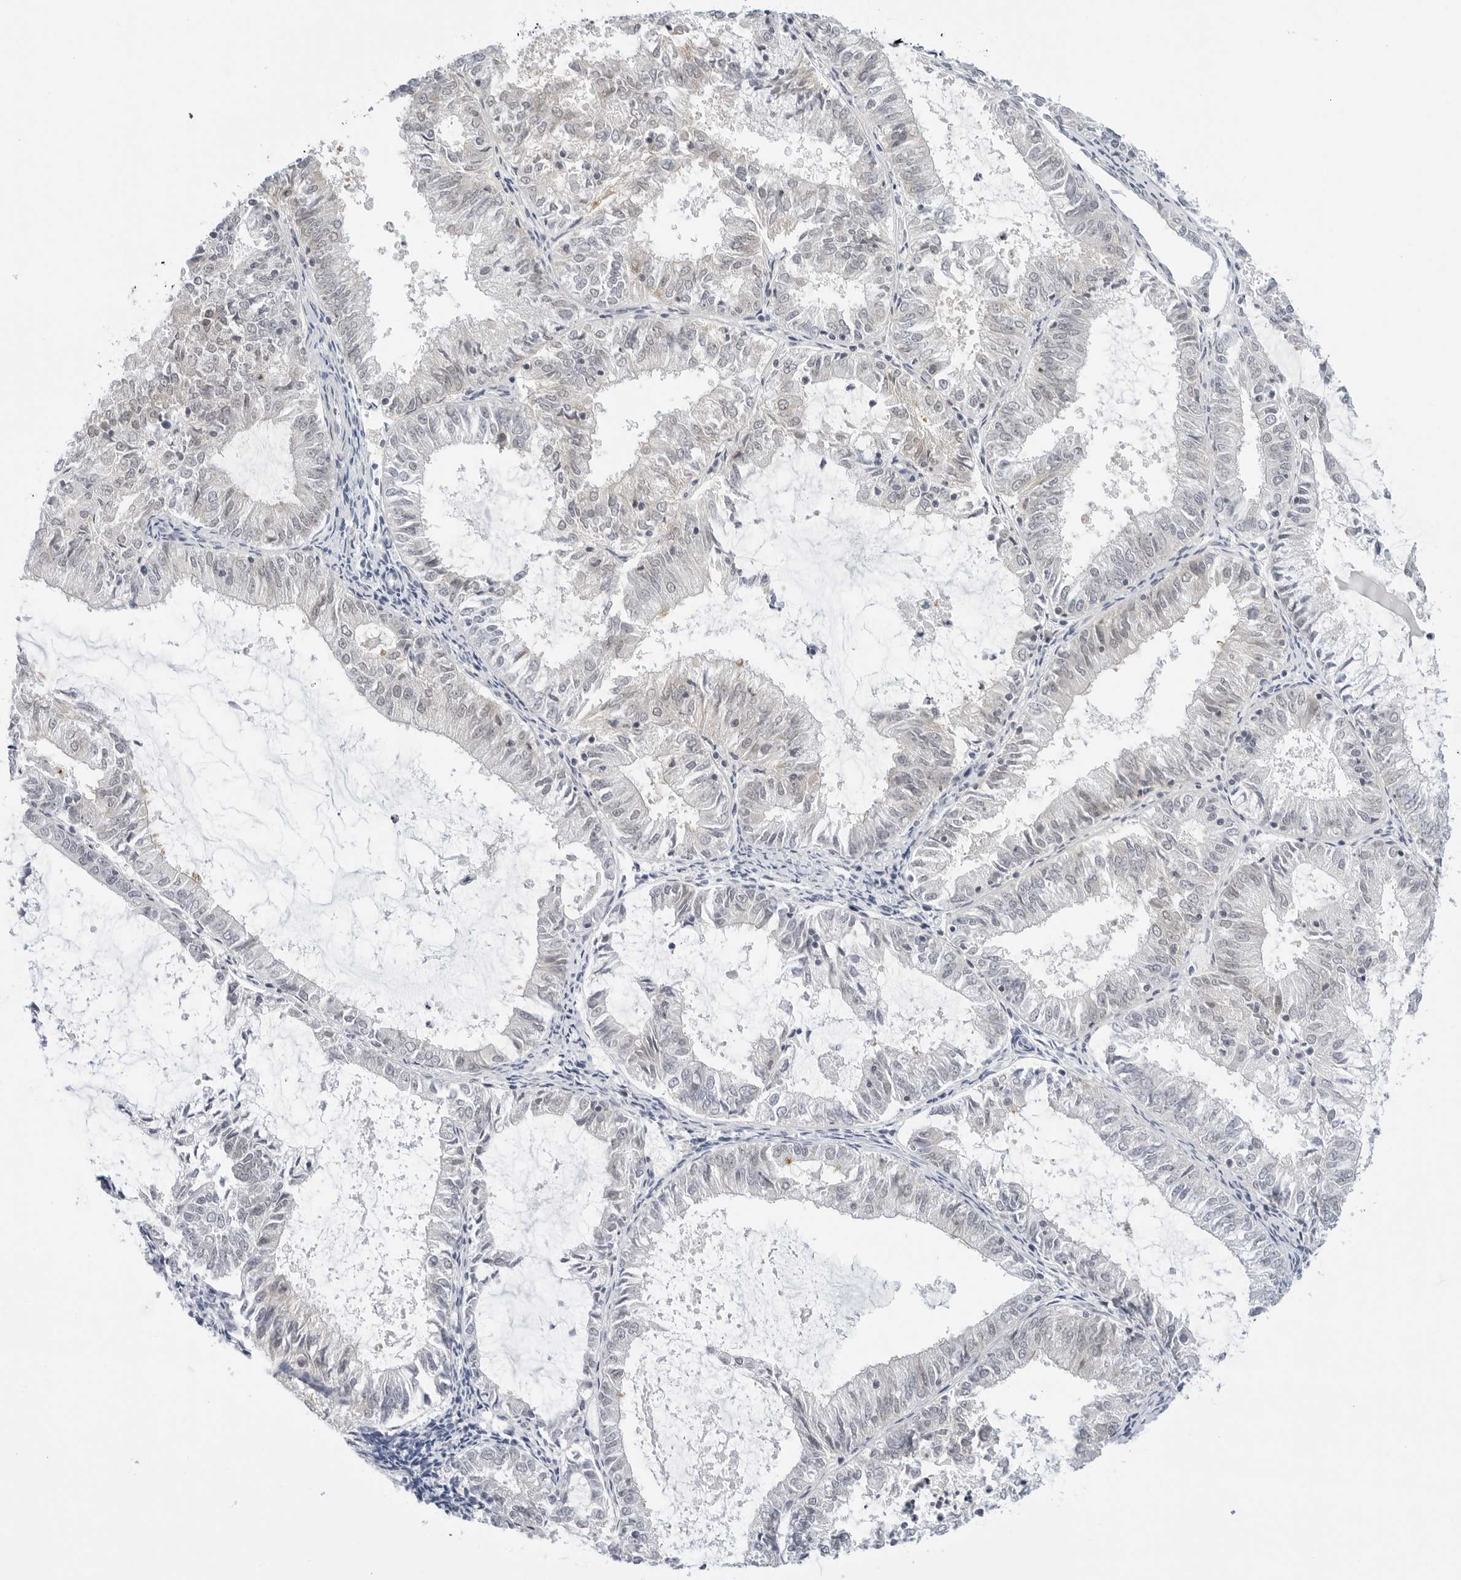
{"staining": {"intensity": "negative", "quantity": "none", "location": "none"}, "tissue": "endometrial cancer", "cell_type": "Tumor cells", "image_type": "cancer", "snomed": [{"axis": "morphology", "description": "Adenocarcinoma, NOS"}, {"axis": "topography", "description": "Endometrium"}], "caption": "This image is of adenocarcinoma (endometrial) stained with IHC to label a protein in brown with the nuclei are counter-stained blue. There is no expression in tumor cells.", "gene": "MAP2K5", "patient": {"sex": "female", "age": 57}}